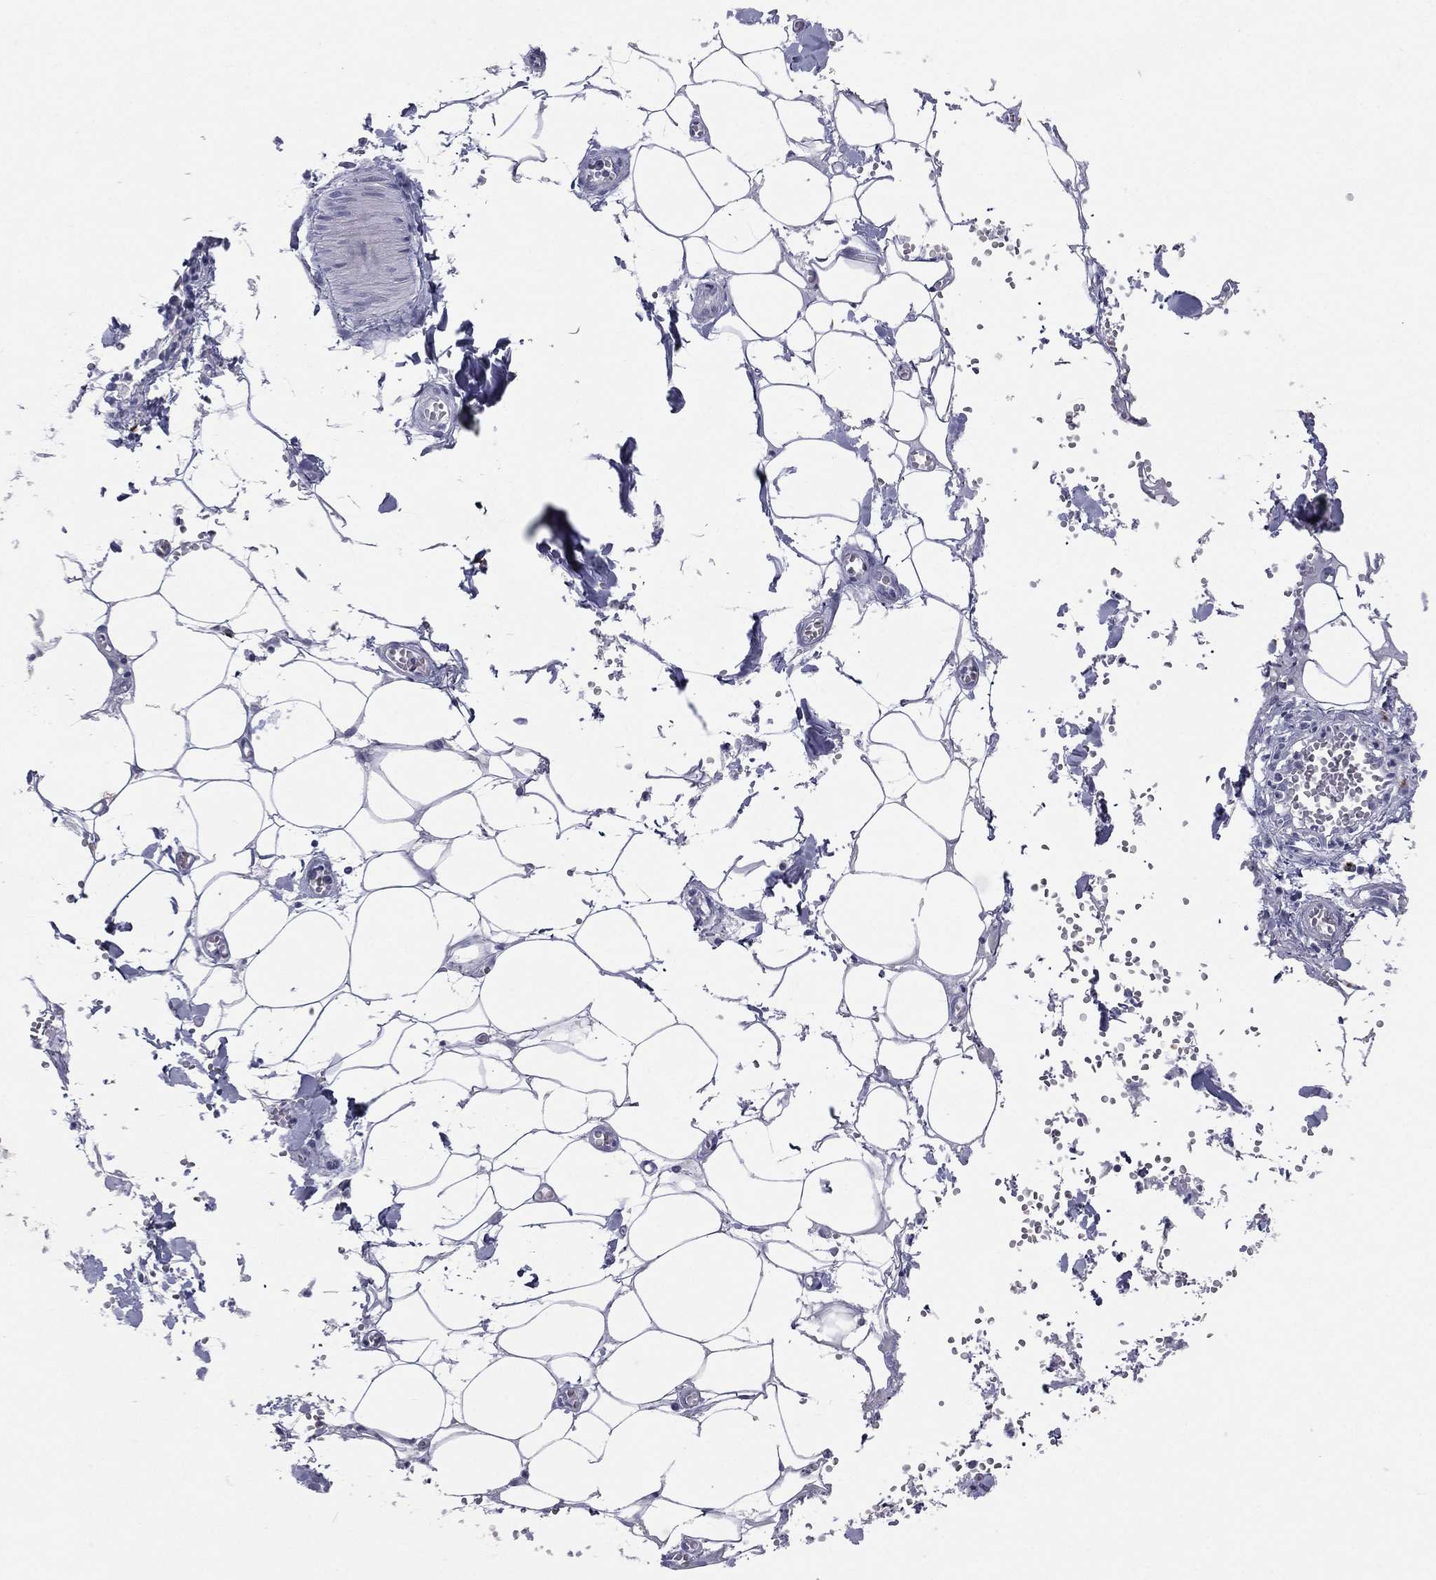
{"staining": {"intensity": "negative", "quantity": "none", "location": "none"}, "tissue": "adipose tissue", "cell_type": "Adipocytes", "image_type": "normal", "snomed": [{"axis": "morphology", "description": "Normal tissue, NOS"}, {"axis": "morphology", "description": "Squamous cell carcinoma, NOS"}, {"axis": "topography", "description": "Cartilage tissue"}, {"axis": "topography", "description": "Lung"}], "caption": "Human adipose tissue stained for a protein using IHC demonstrates no staining in adipocytes.", "gene": "HLA", "patient": {"sex": "male", "age": 66}}